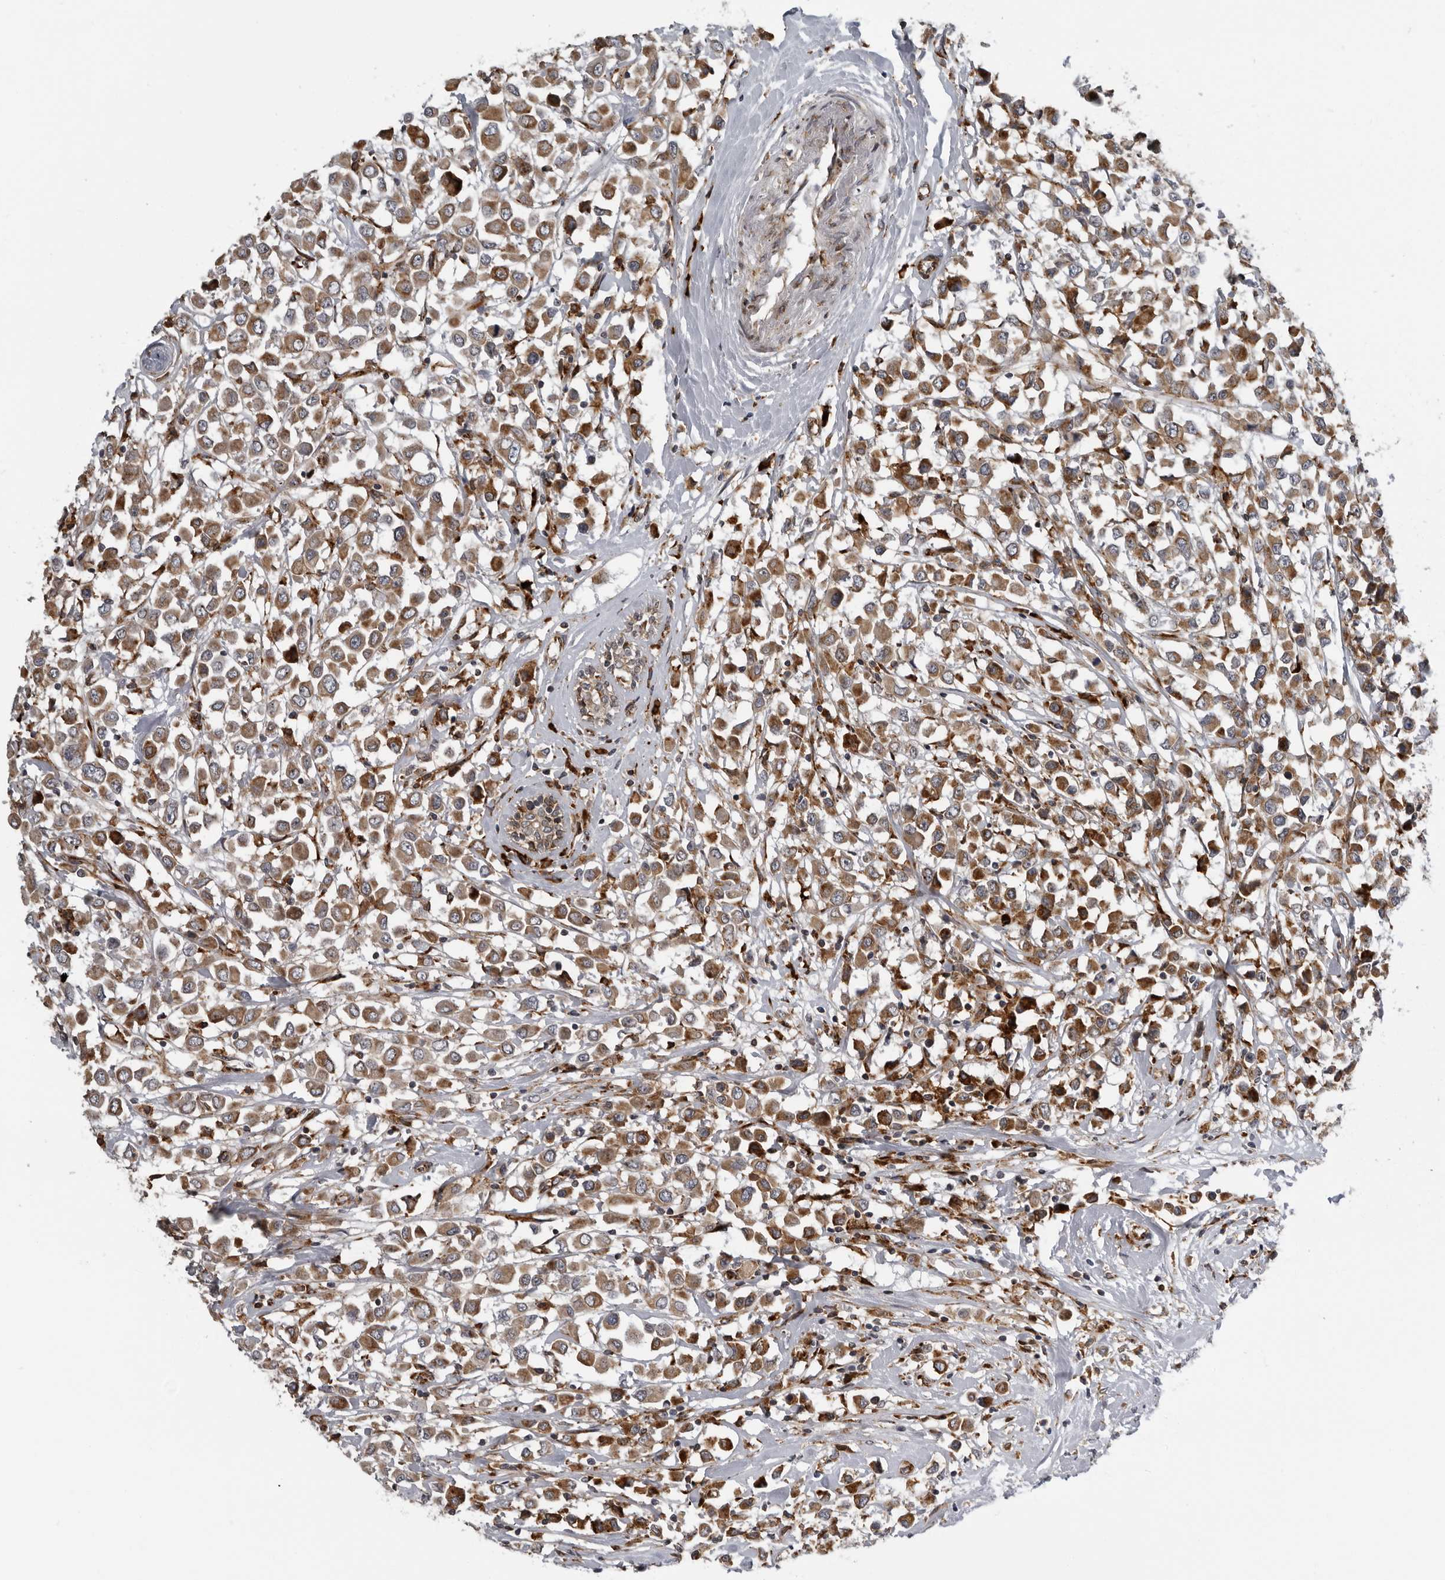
{"staining": {"intensity": "moderate", "quantity": ">75%", "location": "cytoplasmic/membranous"}, "tissue": "breast cancer", "cell_type": "Tumor cells", "image_type": "cancer", "snomed": [{"axis": "morphology", "description": "Duct carcinoma"}, {"axis": "topography", "description": "Breast"}], "caption": "An immunohistochemistry (IHC) micrograph of tumor tissue is shown. Protein staining in brown labels moderate cytoplasmic/membranous positivity in breast cancer (intraductal carcinoma) within tumor cells. The protein is shown in brown color, while the nuclei are stained blue.", "gene": "ALPK2", "patient": {"sex": "female", "age": 61}}